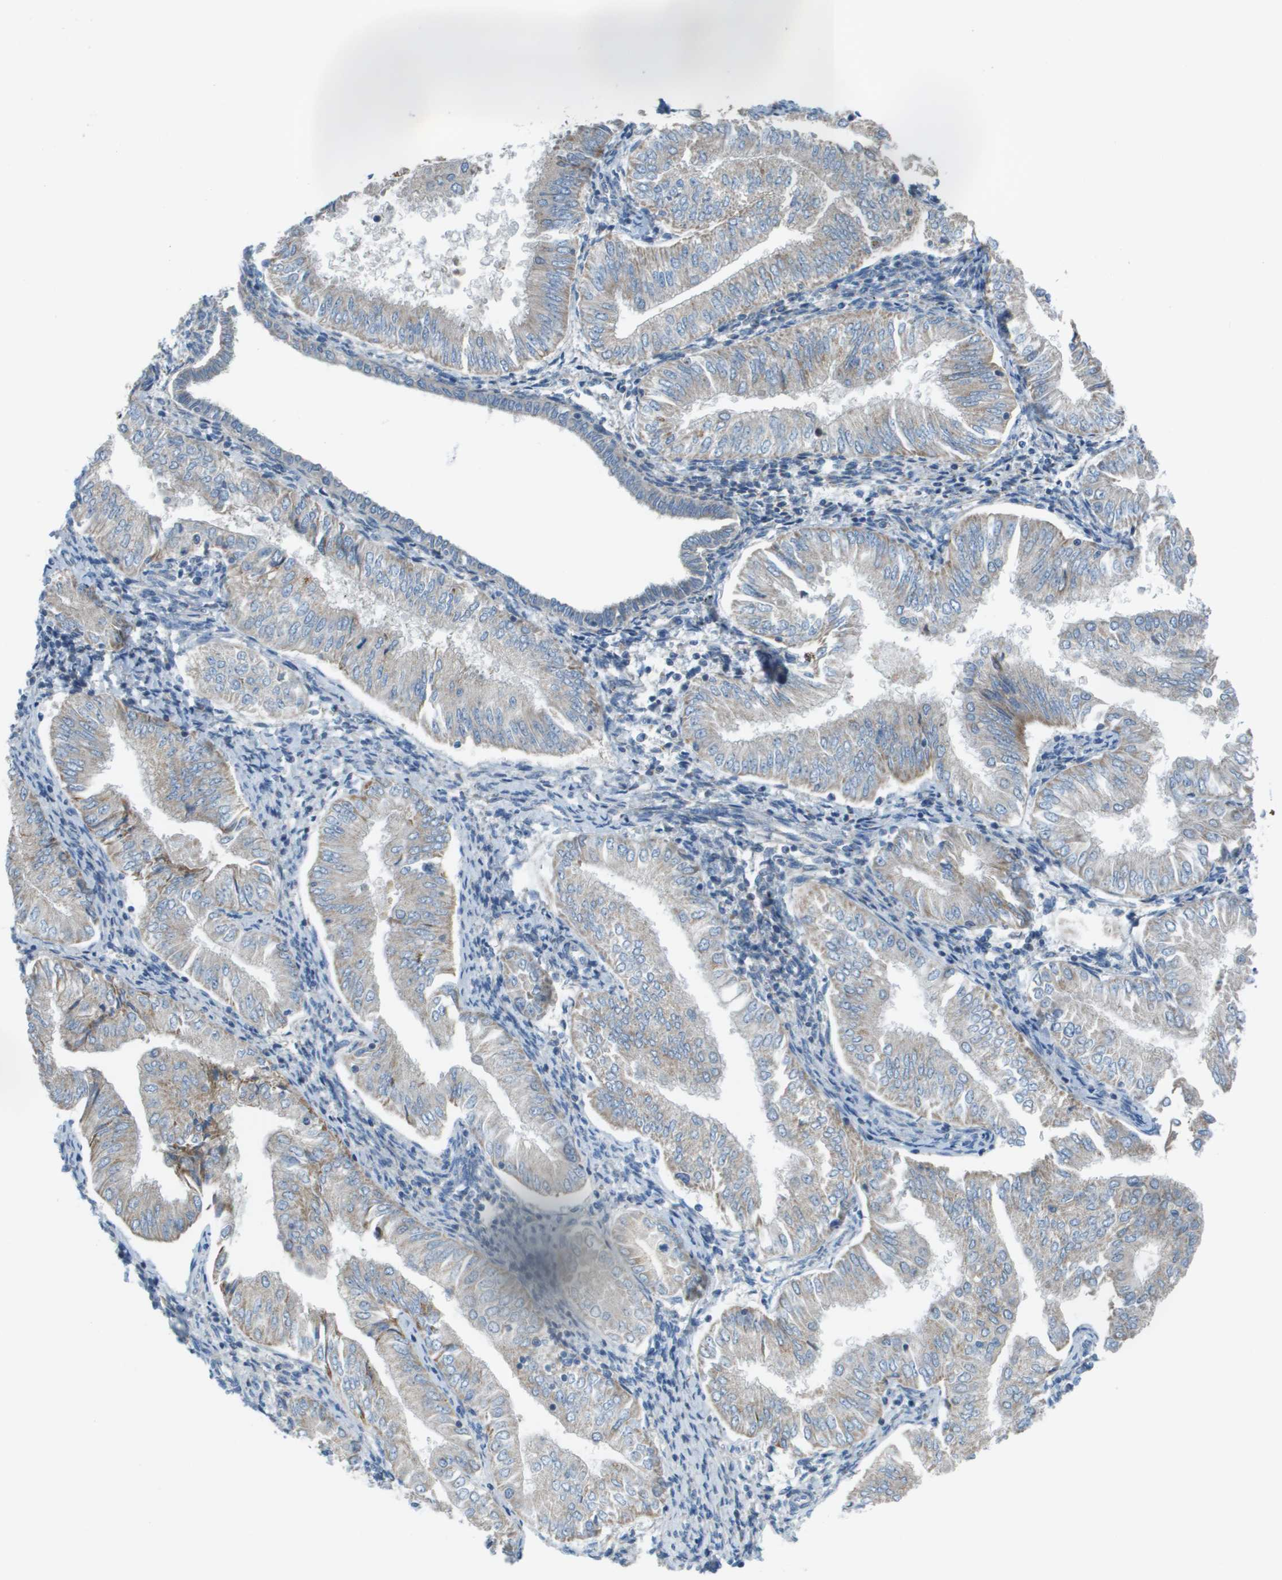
{"staining": {"intensity": "weak", "quantity": "<25%", "location": "cytoplasmic/membranous"}, "tissue": "endometrial cancer", "cell_type": "Tumor cells", "image_type": "cancer", "snomed": [{"axis": "morphology", "description": "Adenocarcinoma, NOS"}, {"axis": "topography", "description": "Endometrium"}], "caption": "DAB (3,3'-diaminobenzidine) immunohistochemical staining of human endometrial adenocarcinoma displays no significant staining in tumor cells. (Immunohistochemistry (ihc), brightfield microscopy, high magnification).", "gene": "GALNT6", "patient": {"sex": "female", "age": 53}}